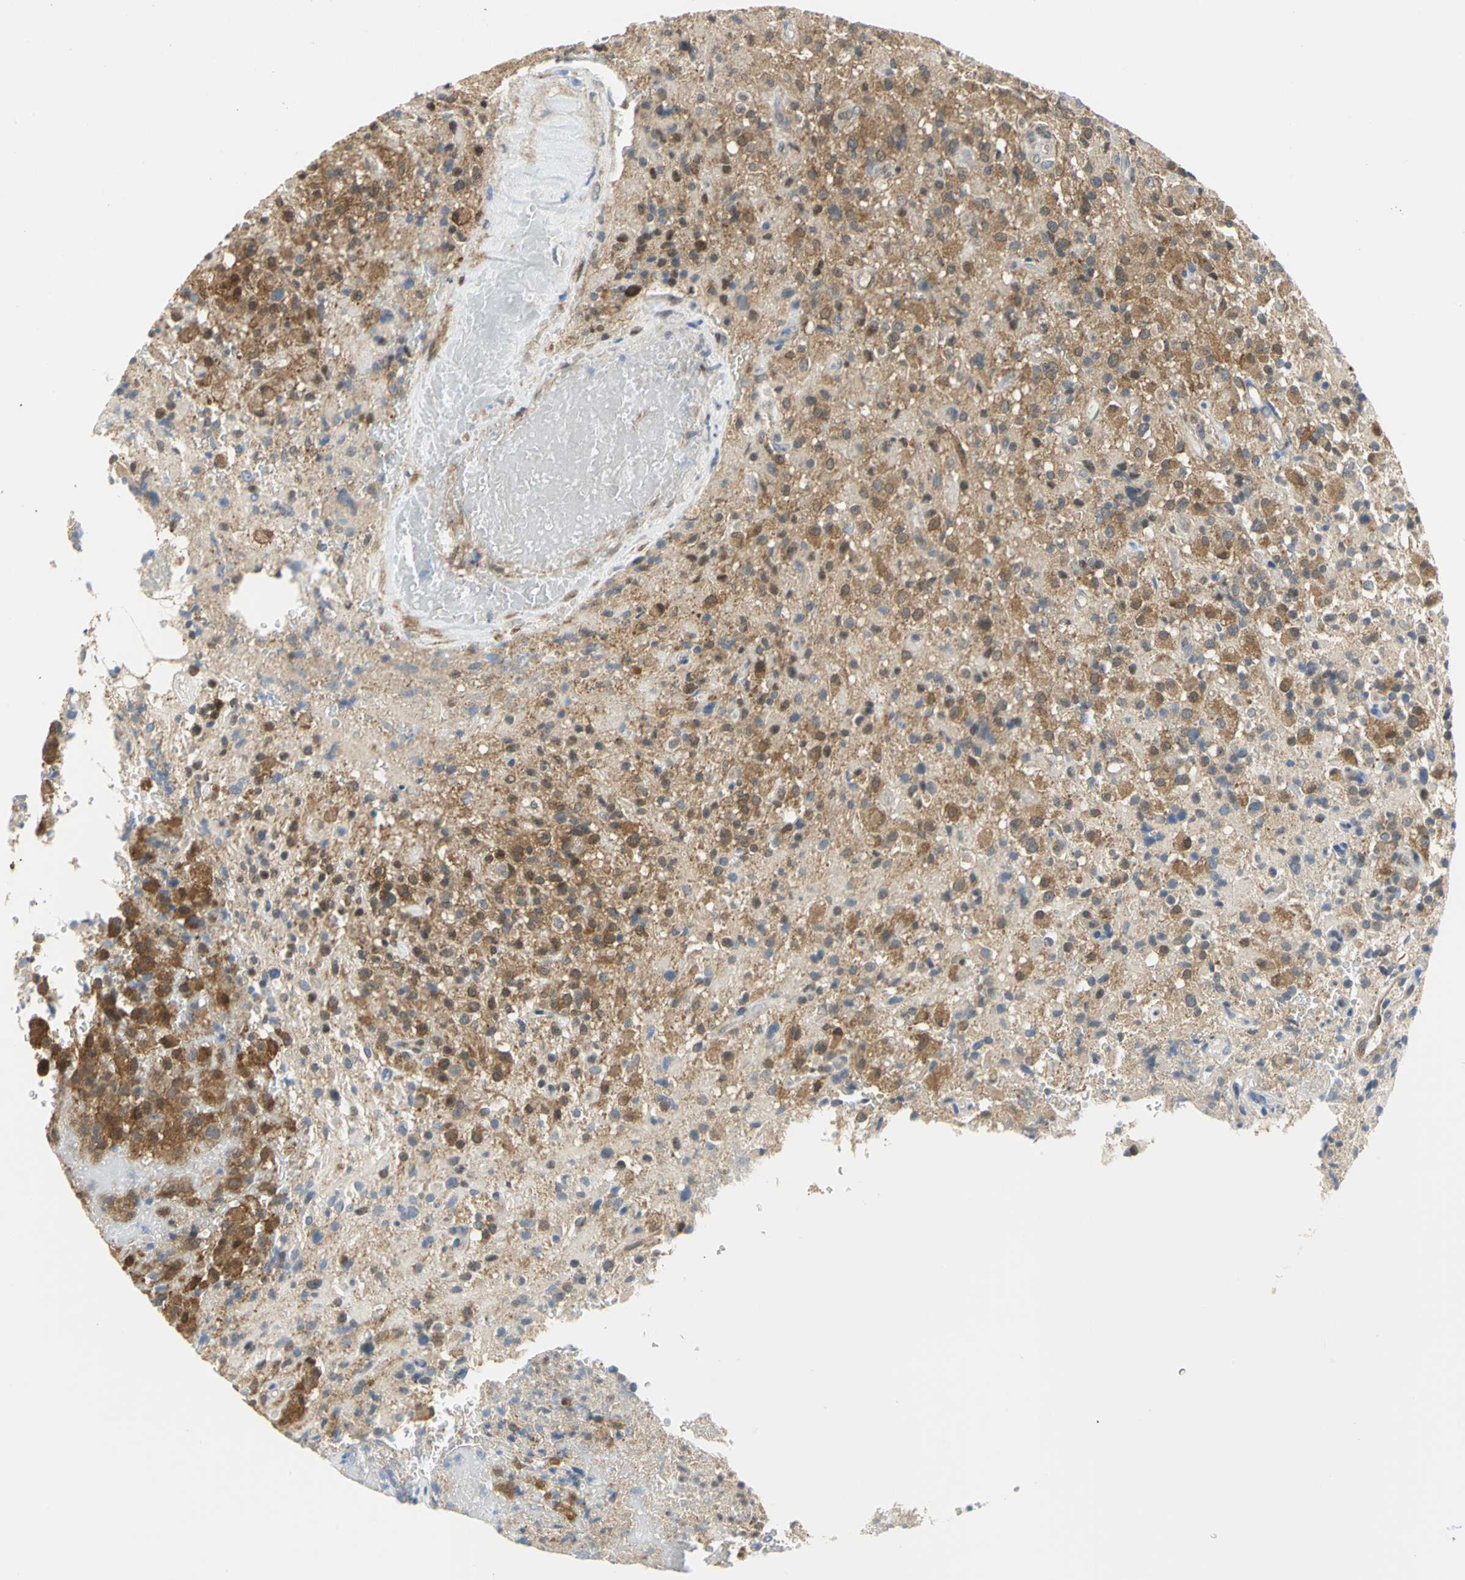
{"staining": {"intensity": "moderate", "quantity": ">75%", "location": "cytoplasmic/membranous"}, "tissue": "glioma", "cell_type": "Tumor cells", "image_type": "cancer", "snomed": [{"axis": "morphology", "description": "Glioma, malignant, High grade"}, {"axis": "topography", "description": "Brain"}], "caption": "Malignant glioma (high-grade) was stained to show a protein in brown. There is medium levels of moderate cytoplasmic/membranous staining in about >75% of tumor cells. The protein is shown in brown color, while the nuclei are stained blue.", "gene": "PGM3", "patient": {"sex": "male", "age": 71}}